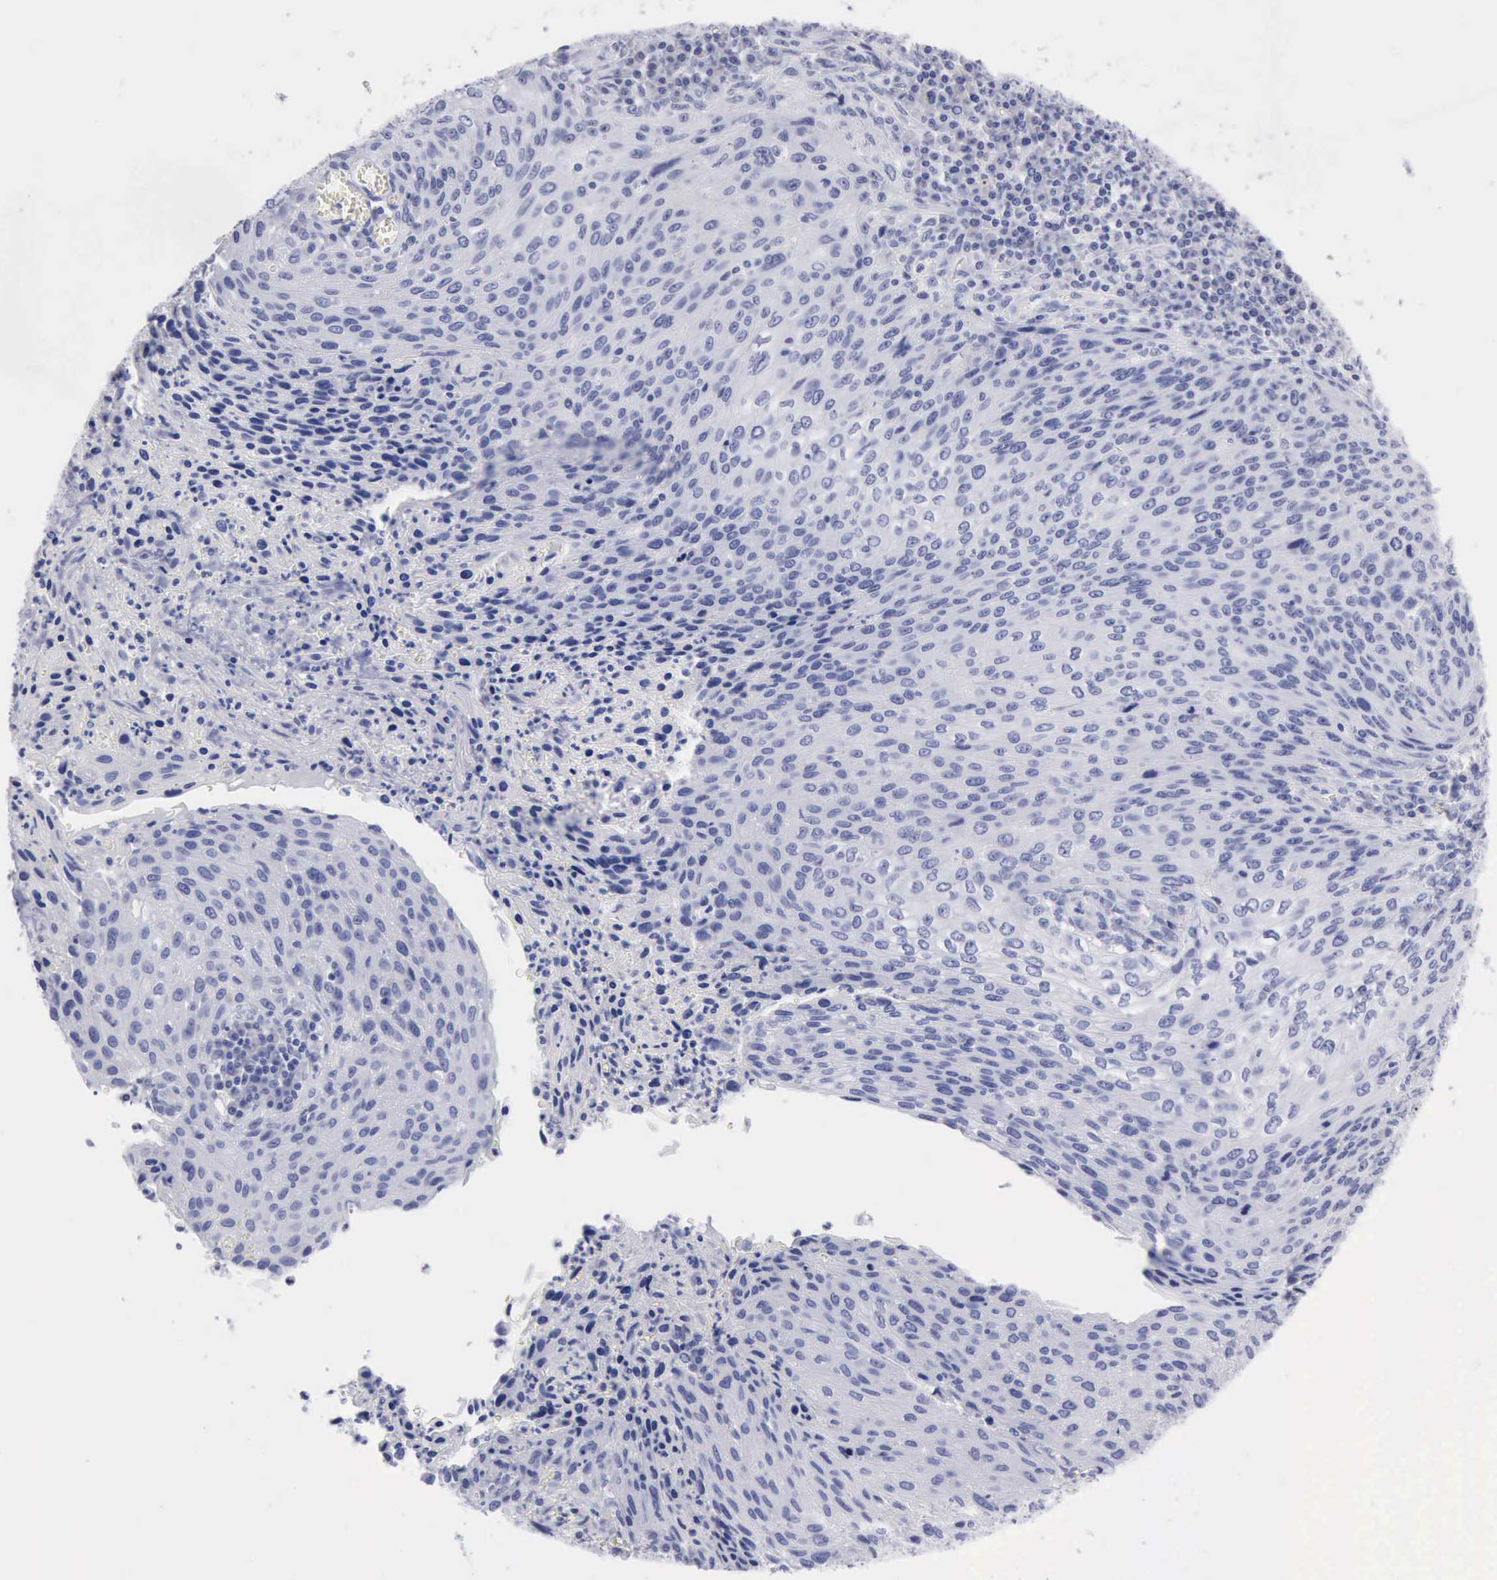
{"staining": {"intensity": "negative", "quantity": "none", "location": "none"}, "tissue": "cervical cancer", "cell_type": "Tumor cells", "image_type": "cancer", "snomed": [{"axis": "morphology", "description": "Squamous cell carcinoma, NOS"}, {"axis": "topography", "description": "Cervix"}], "caption": "Cervical cancer (squamous cell carcinoma) stained for a protein using IHC exhibits no staining tumor cells.", "gene": "ANGEL1", "patient": {"sex": "female", "age": 32}}